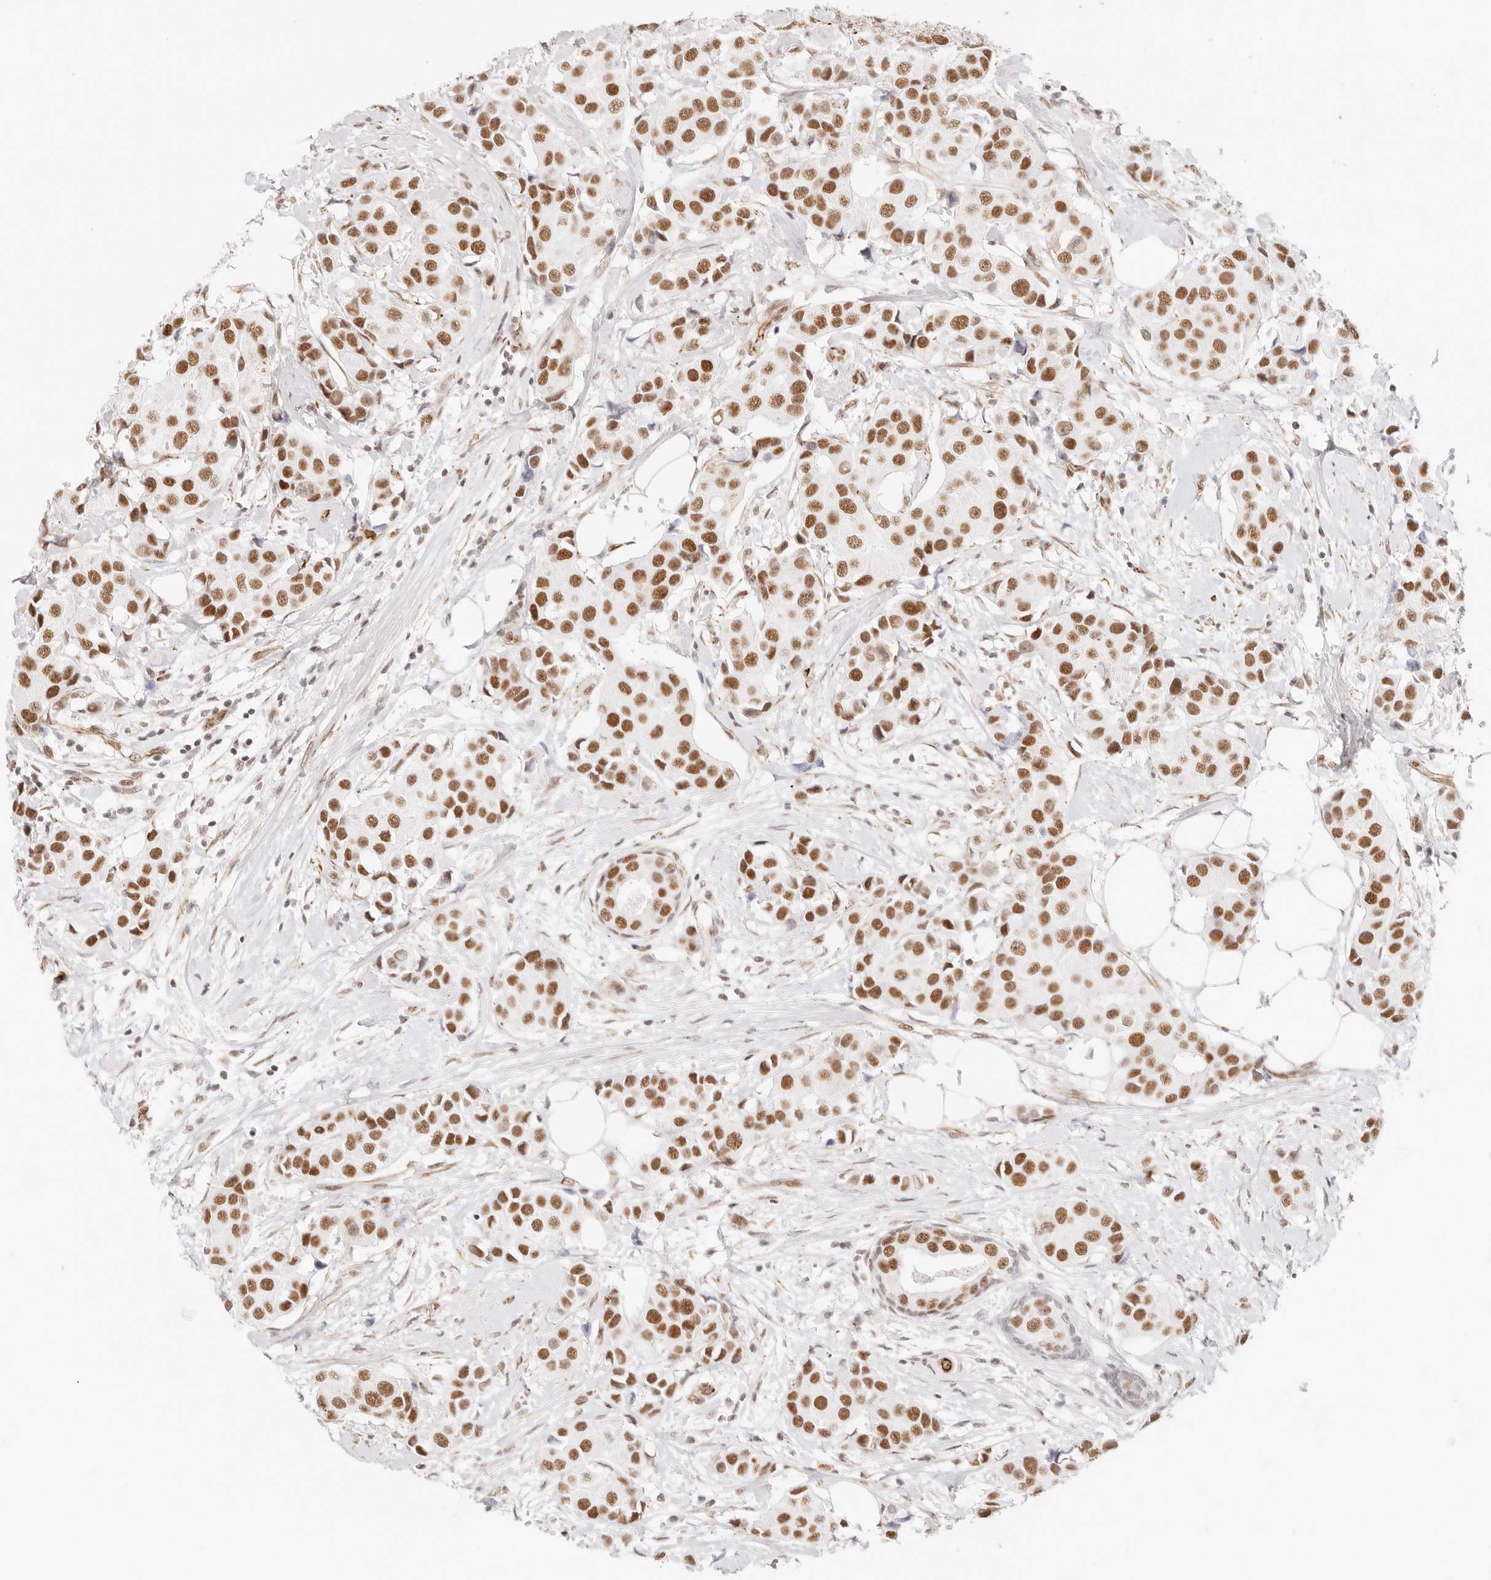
{"staining": {"intensity": "strong", "quantity": ">75%", "location": "nuclear"}, "tissue": "breast cancer", "cell_type": "Tumor cells", "image_type": "cancer", "snomed": [{"axis": "morphology", "description": "Normal tissue, NOS"}, {"axis": "morphology", "description": "Duct carcinoma"}, {"axis": "topography", "description": "Breast"}], "caption": "Immunohistochemistry (DAB) staining of human breast infiltrating ductal carcinoma exhibits strong nuclear protein staining in approximately >75% of tumor cells.", "gene": "ZC3H11A", "patient": {"sex": "female", "age": 39}}